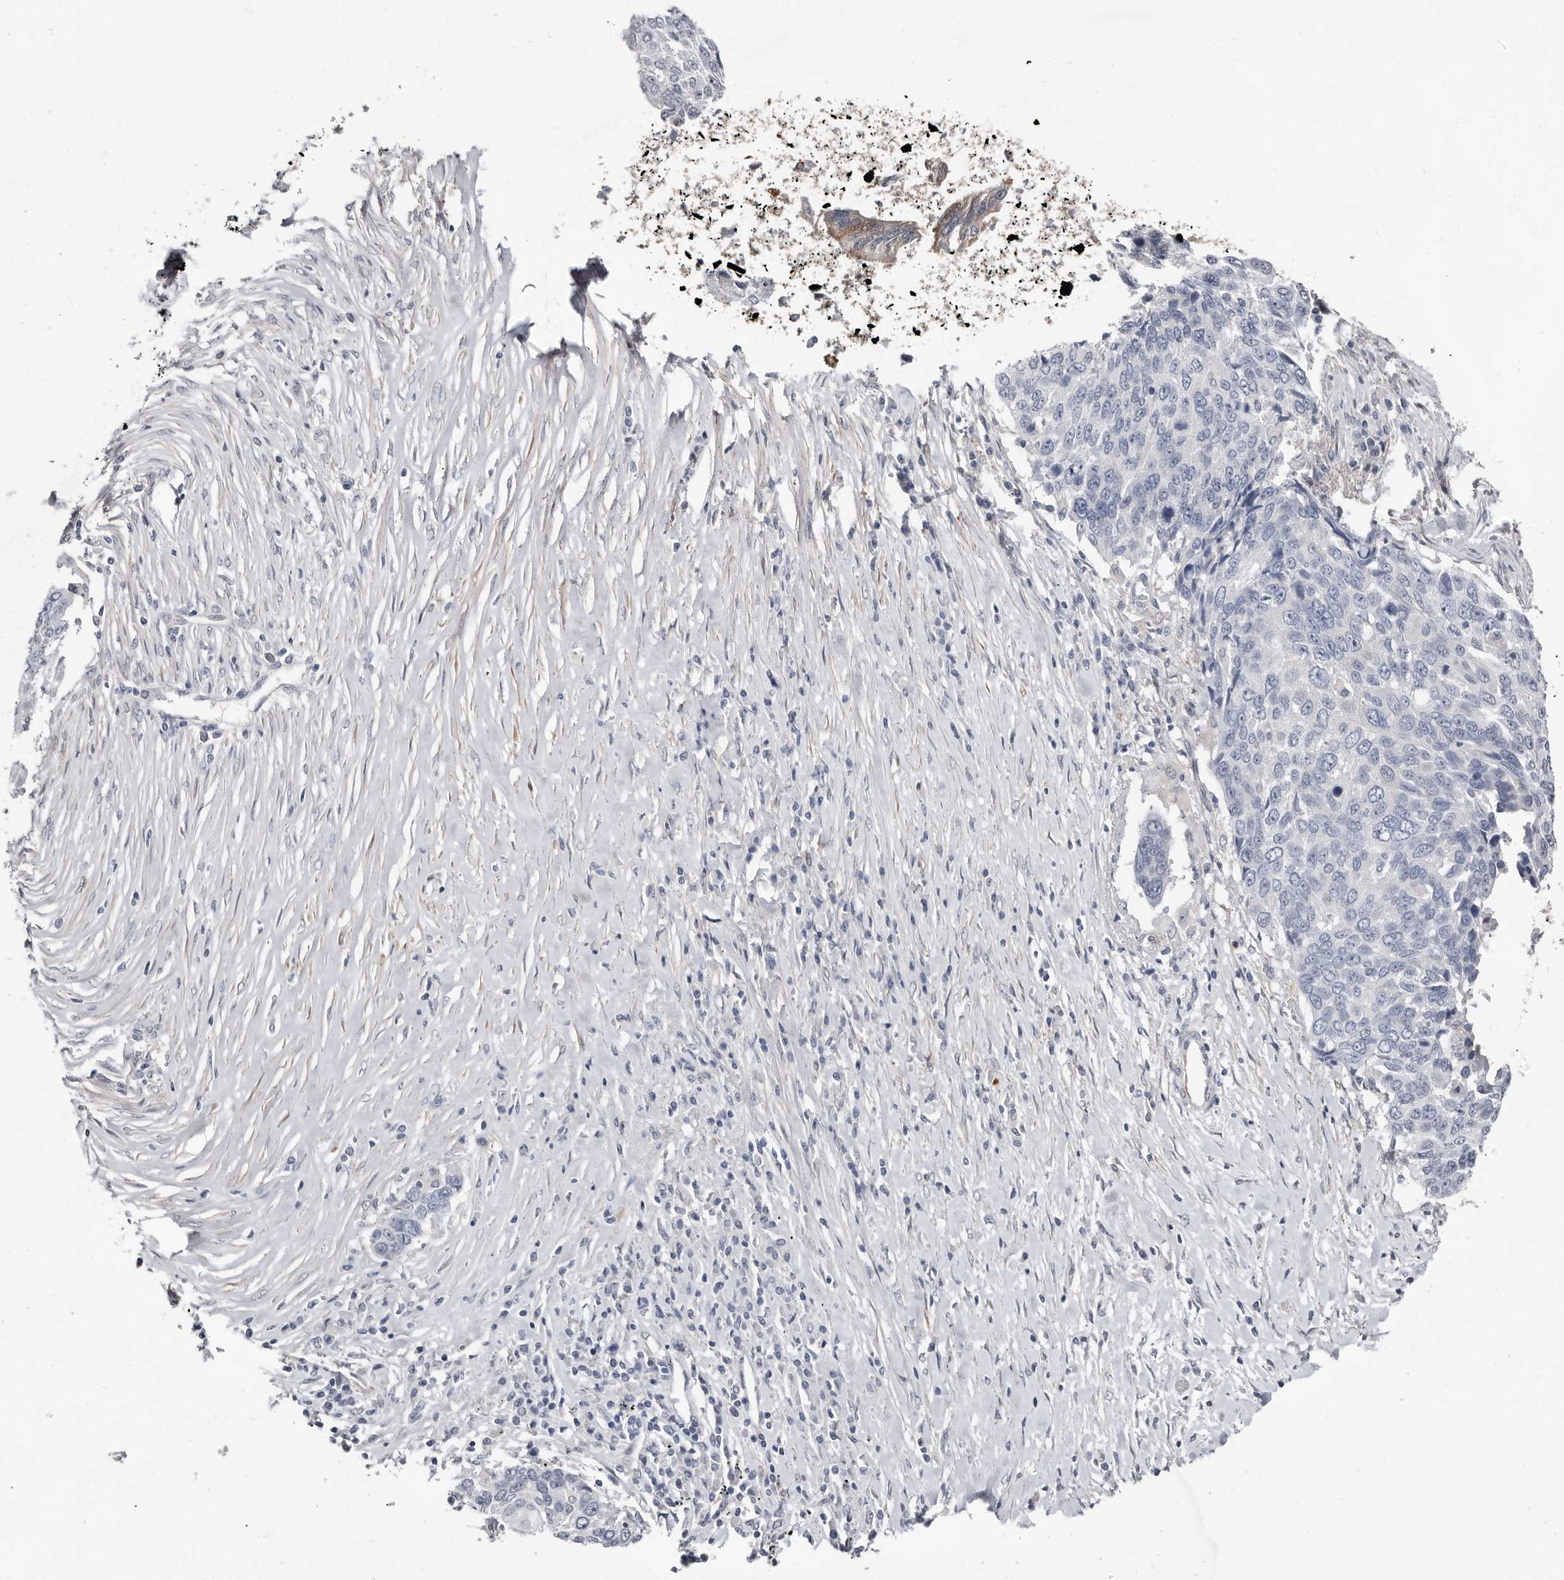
{"staining": {"intensity": "negative", "quantity": "none", "location": "none"}, "tissue": "lung cancer", "cell_type": "Tumor cells", "image_type": "cancer", "snomed": [{"axis": "morphology", "description": "Squamous cell carcinoma, NOS"}, {"axis": "topography", "description": "Lung"}], "caption": "A histopathology image of human lung cancer is negative for staining in tumor cells.", "gene": "ASRGL1", "patient": {"sex": "male", "age": 66}}